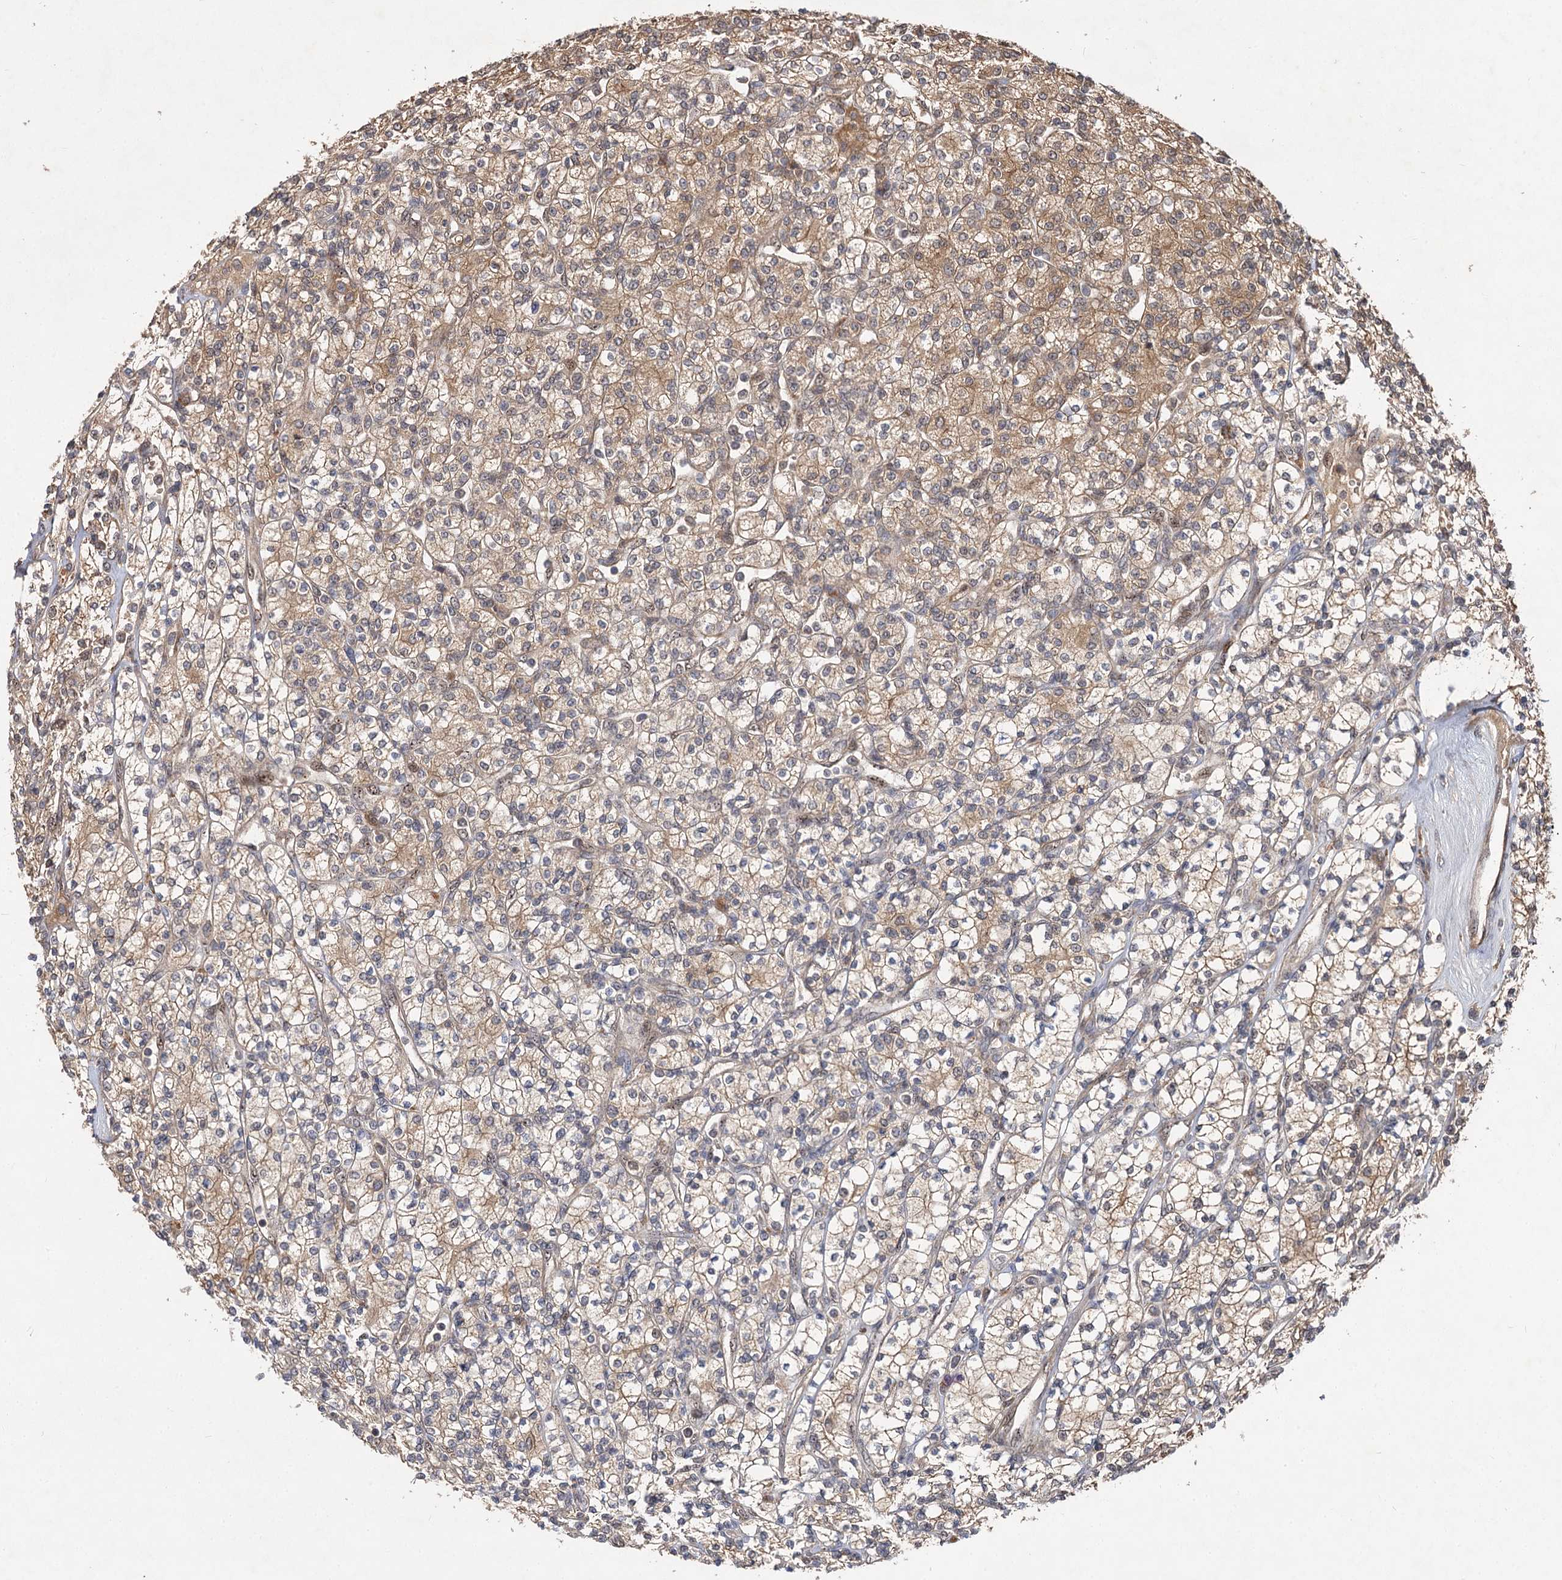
{"staining": {"intensity": "moderate", "quantity": "25%-75%", "location": "cytoplasmic/membranous"}, "tissue": "renal cancer", "cell_type": "Tumor cells", "image_type": "cancer", "snomed": [{"axis": "morphology", "description": "Adenocarcinoma, NOS"}, {"axis": "topography", "description": "Kidney"}], "caption": "A high-resolution image shows immunohistochemistry (IHC) staining of renal cancer (adenocarcinoma), which reveals moderate cytoplasmic/membranous expression in about 25%-75% of tumor cells.", "gene": "FBXW8", "patient": {"sex": "male", "age": 77}}